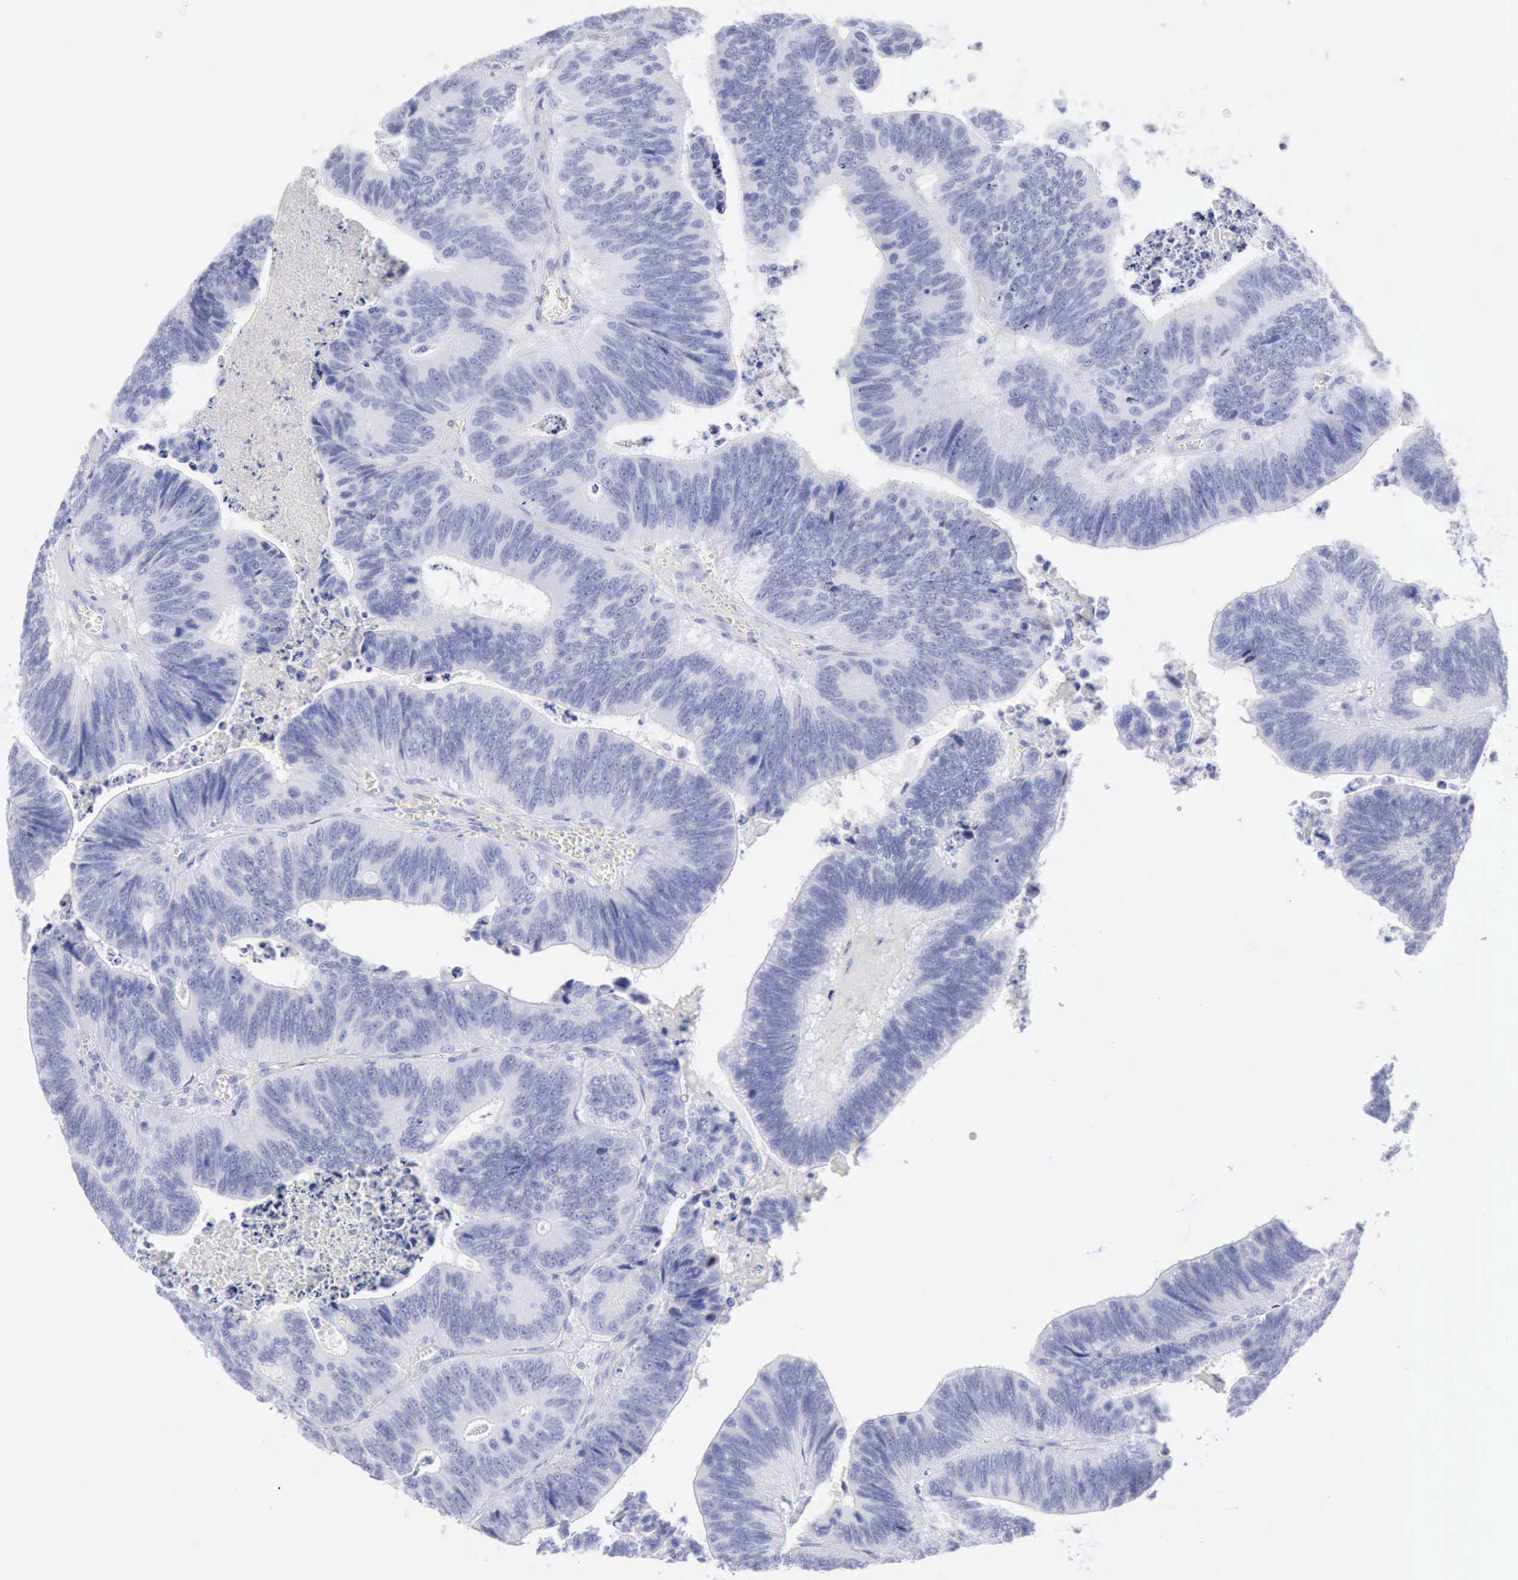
{"staining": {"intensity": "negative", "quantity": "none", "location": "none"}, "tissue": "colorectal cancer", "cell_type": "Tumor cells", "image_type": "cancer", "snomed": [{"axis": "morphology", "description": "Adenocarcinoma, NOS"}, {"axis": "topography", "description": "Colon"}], "caption": "The micrograph reveals no staining of tumor cells in adenocarcinoma (colorectal).", "gene": "KRT5", "patient": {"sex": "male", "age": 72}}